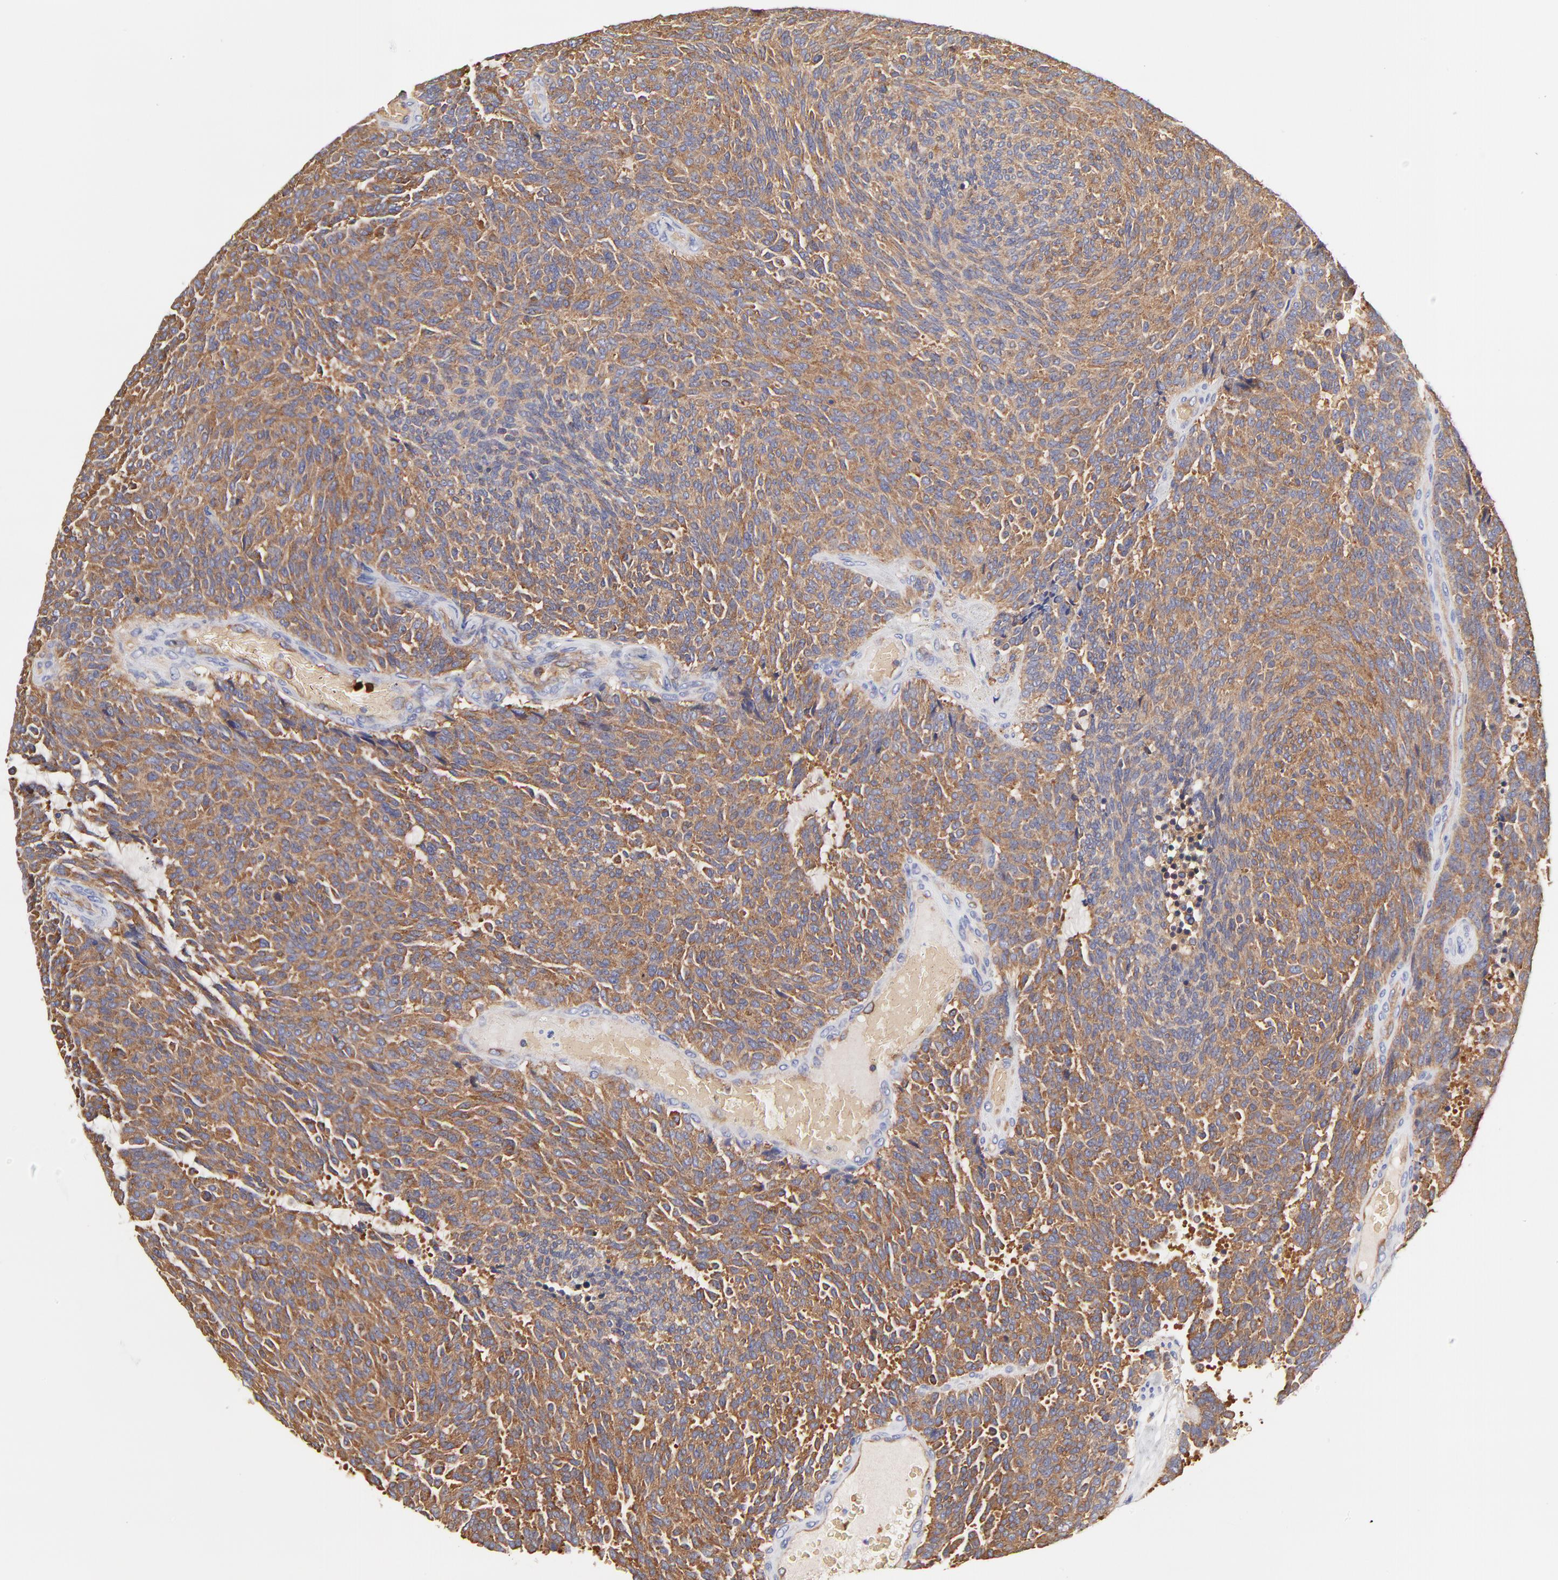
{"staining": {"intensity": "moderate", "quantity": ">75%", "location": "cytoplasmic/membranous"}, "tissue": "carcinoid", "cell_type": "Tumor cells", "image_type": "cancer", "snomed": [{"axis": "morphology", "description": "Carcinoid, malignant, NOS"}, {"axis": "topography", "description": "Pancreas"}], "caption": "Immunohistochemical staining of malignant carcinoid demonstrates medium levels of moderate cytoplasmic/membranous staining in about >75% of tumor cells.", "gene": "CD2AP", "patient": {"sex": "female", "age": 54}}